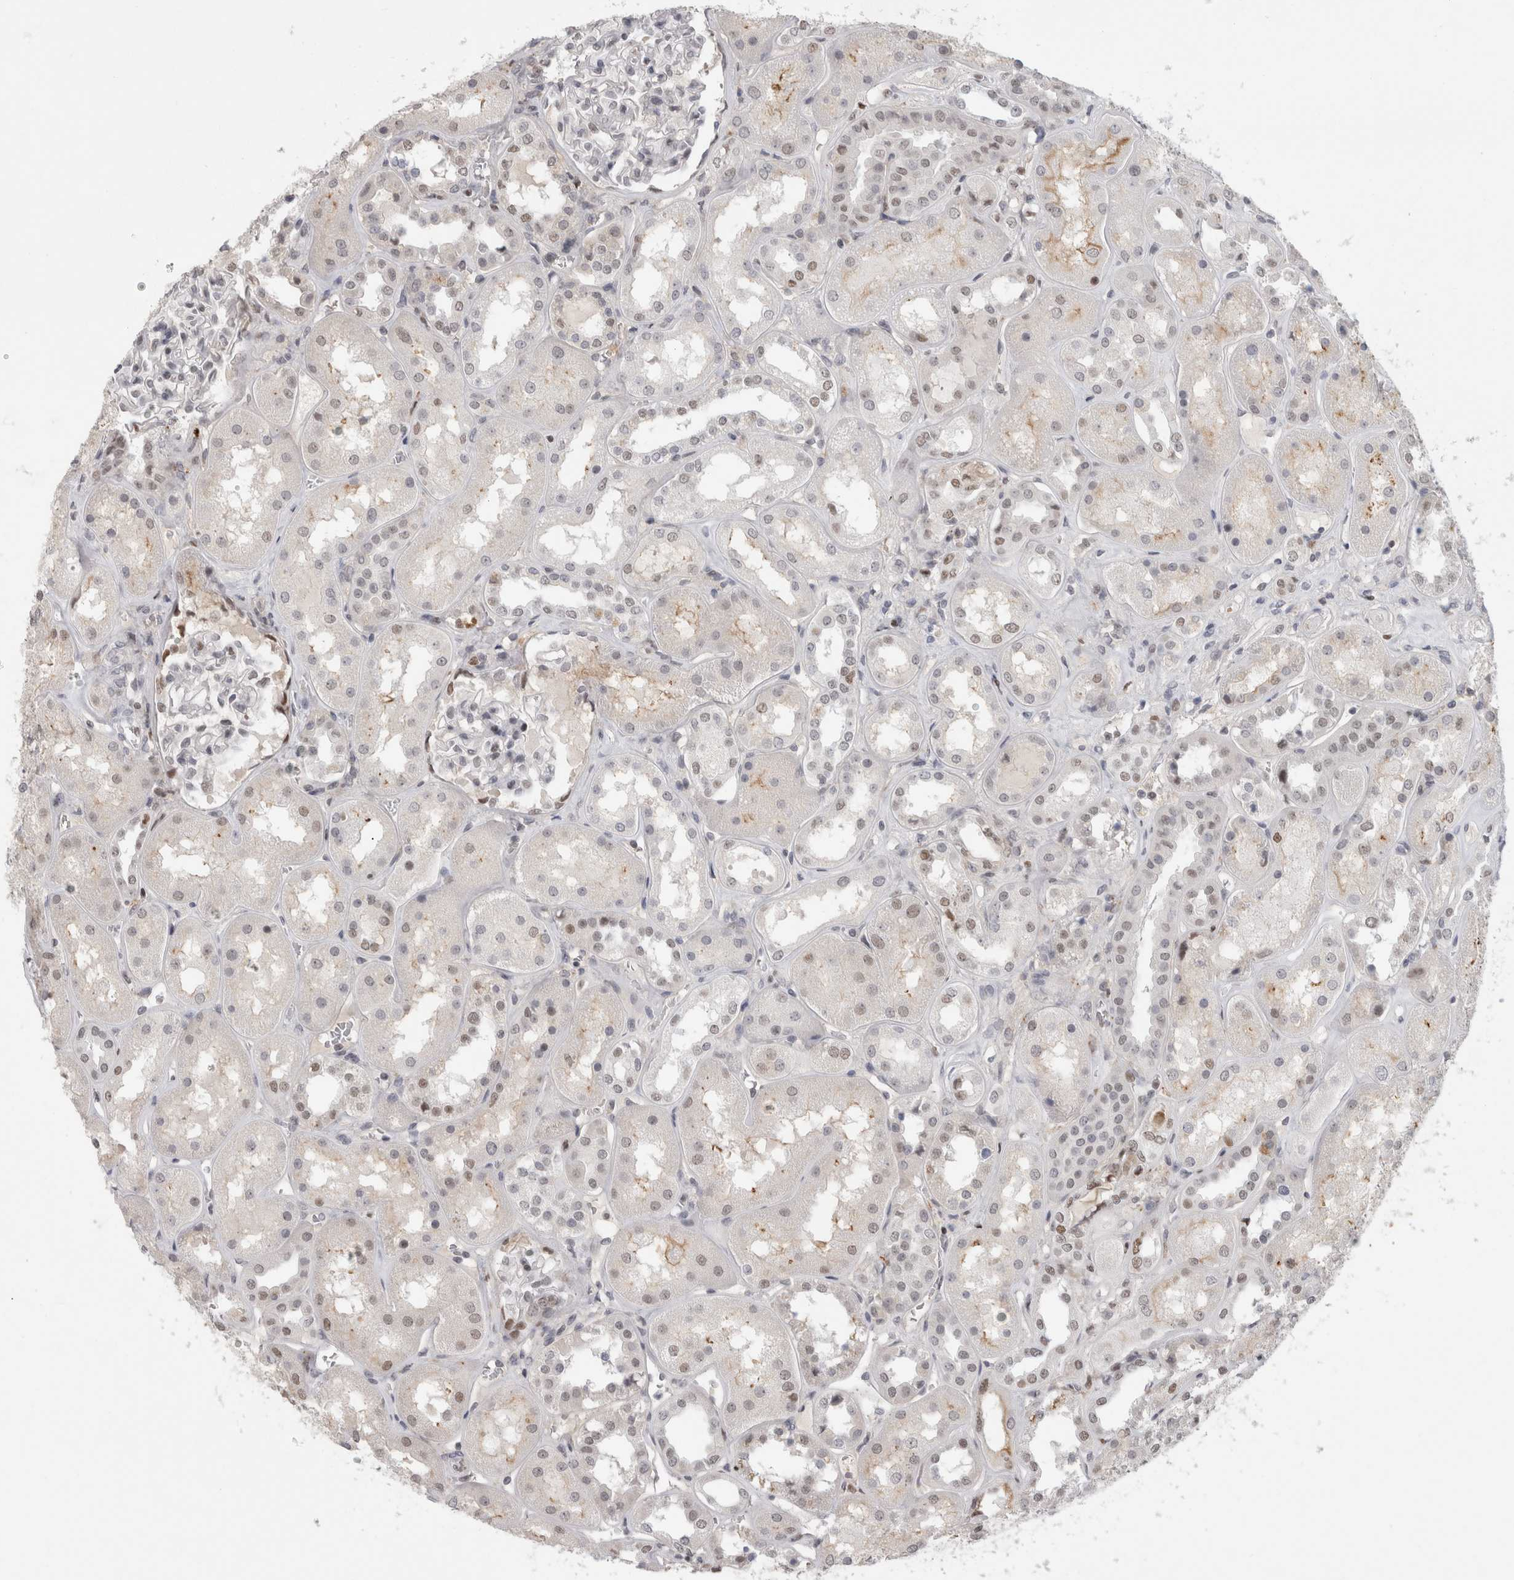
{"staining": {"intensity": "moderate", "quantity": "<25%", "location": "nuclear"}, "tissue": "kidney", "cell_type": "Cells in glomeruli", "image_type": "normal", "snomed": [{"axis": "morphology", "description": "Normal tissue, NOS"}, {"axis": "topography", "description": "Kidney"}], "caption": "This photomicrograph exhibits IHC staining of normal kidney, with low moderate nuclear expression in about <25% of cells in glomeruli.", "gene": "SRARP", "patient": {"sex": "male", "age": 70}}